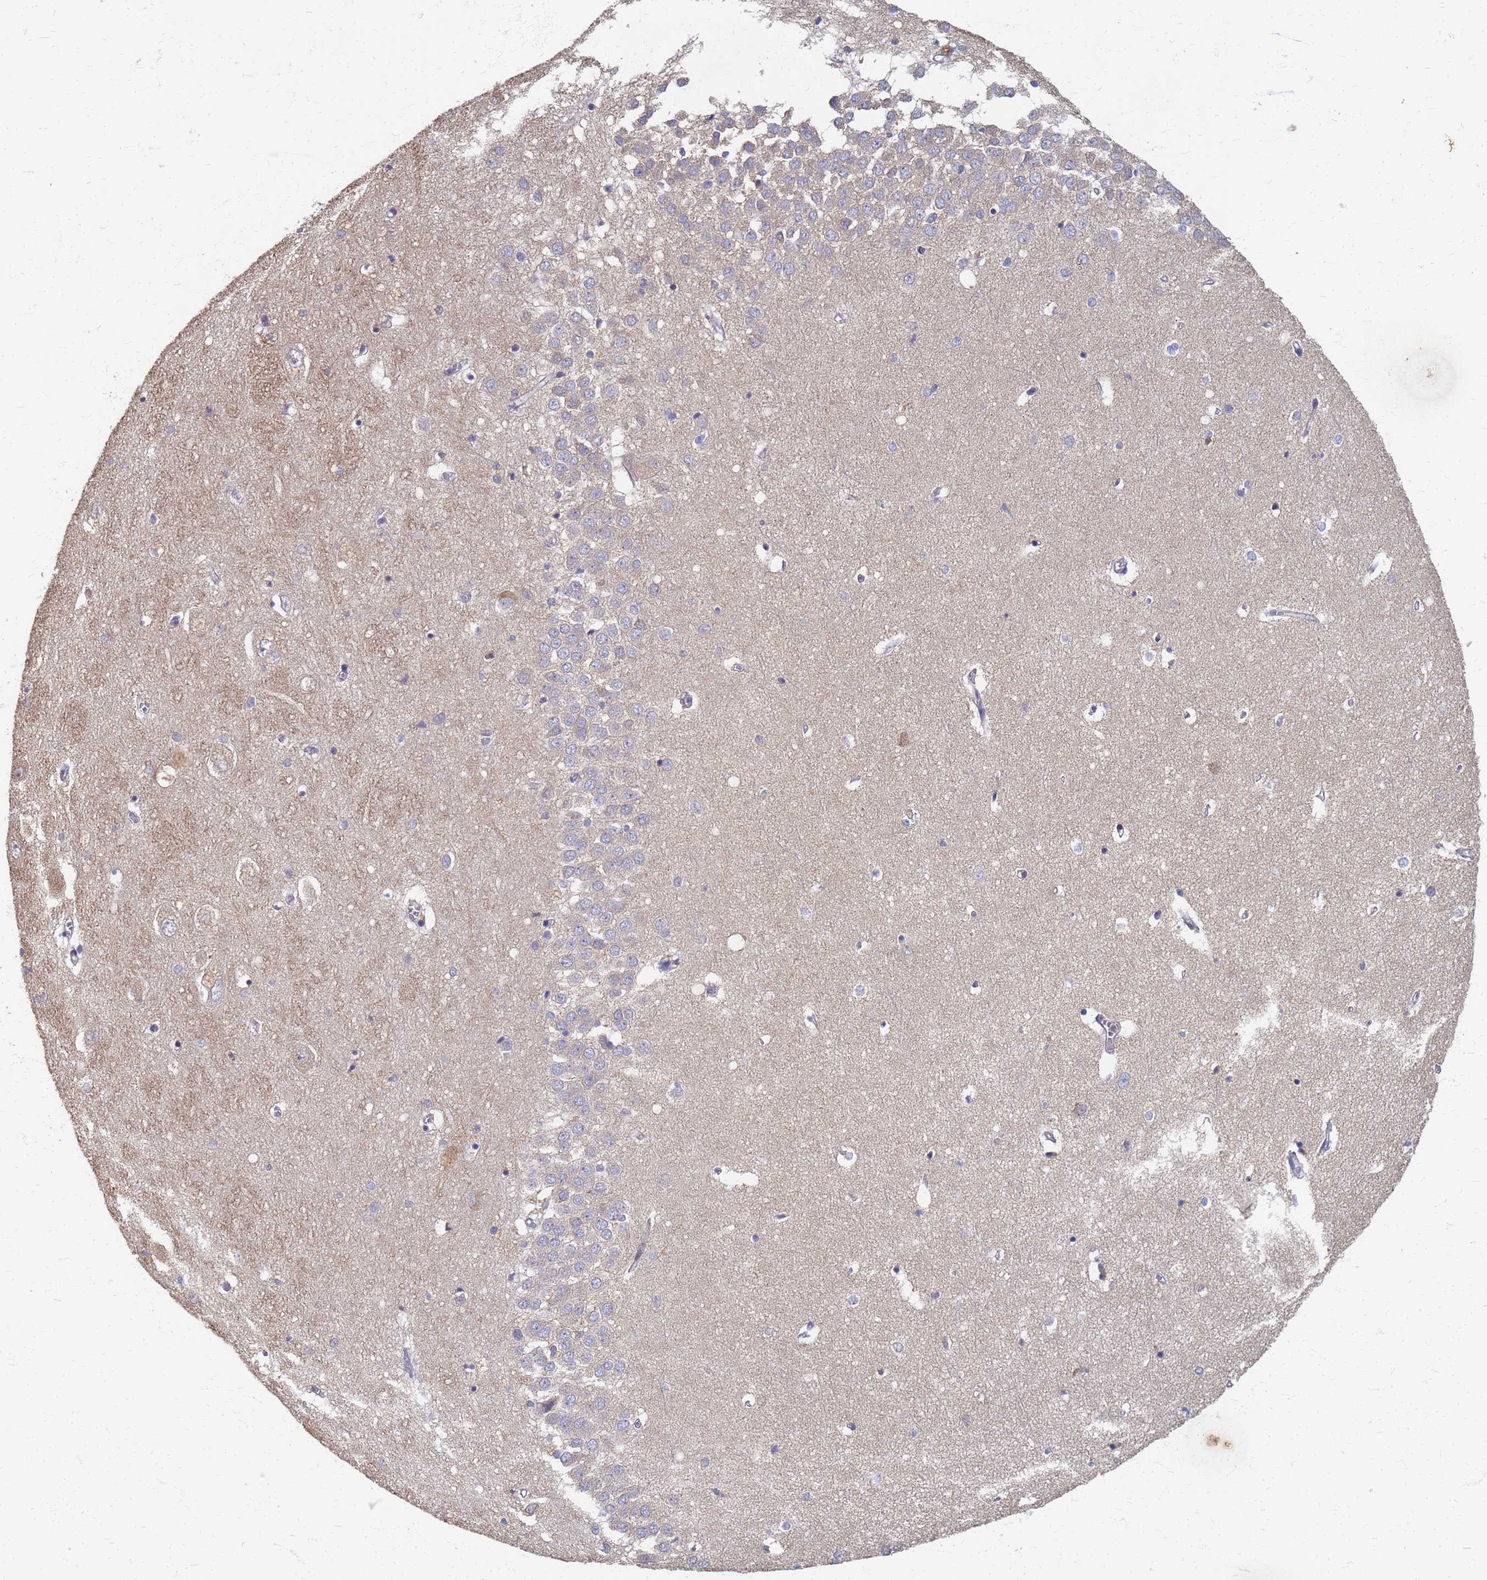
{"staining": {"intensity": "negative", "quantity": "none", "location": "none"}, "tissue": "hippocampus", "cell_type": "Glial cells", "image_type": "normal", "snomed": [{"axis": "morphology", "description": "Normal tissue, NOS"}, {"axis": "topography", "description": "Hippocampus"}], "caption": "The immunohistochemistry (IHC) photomicrograph has no significant expression in glial cells of hippocampus.", "gene": "KRCC1", "patient": {"sex": "female", "age": 64}}